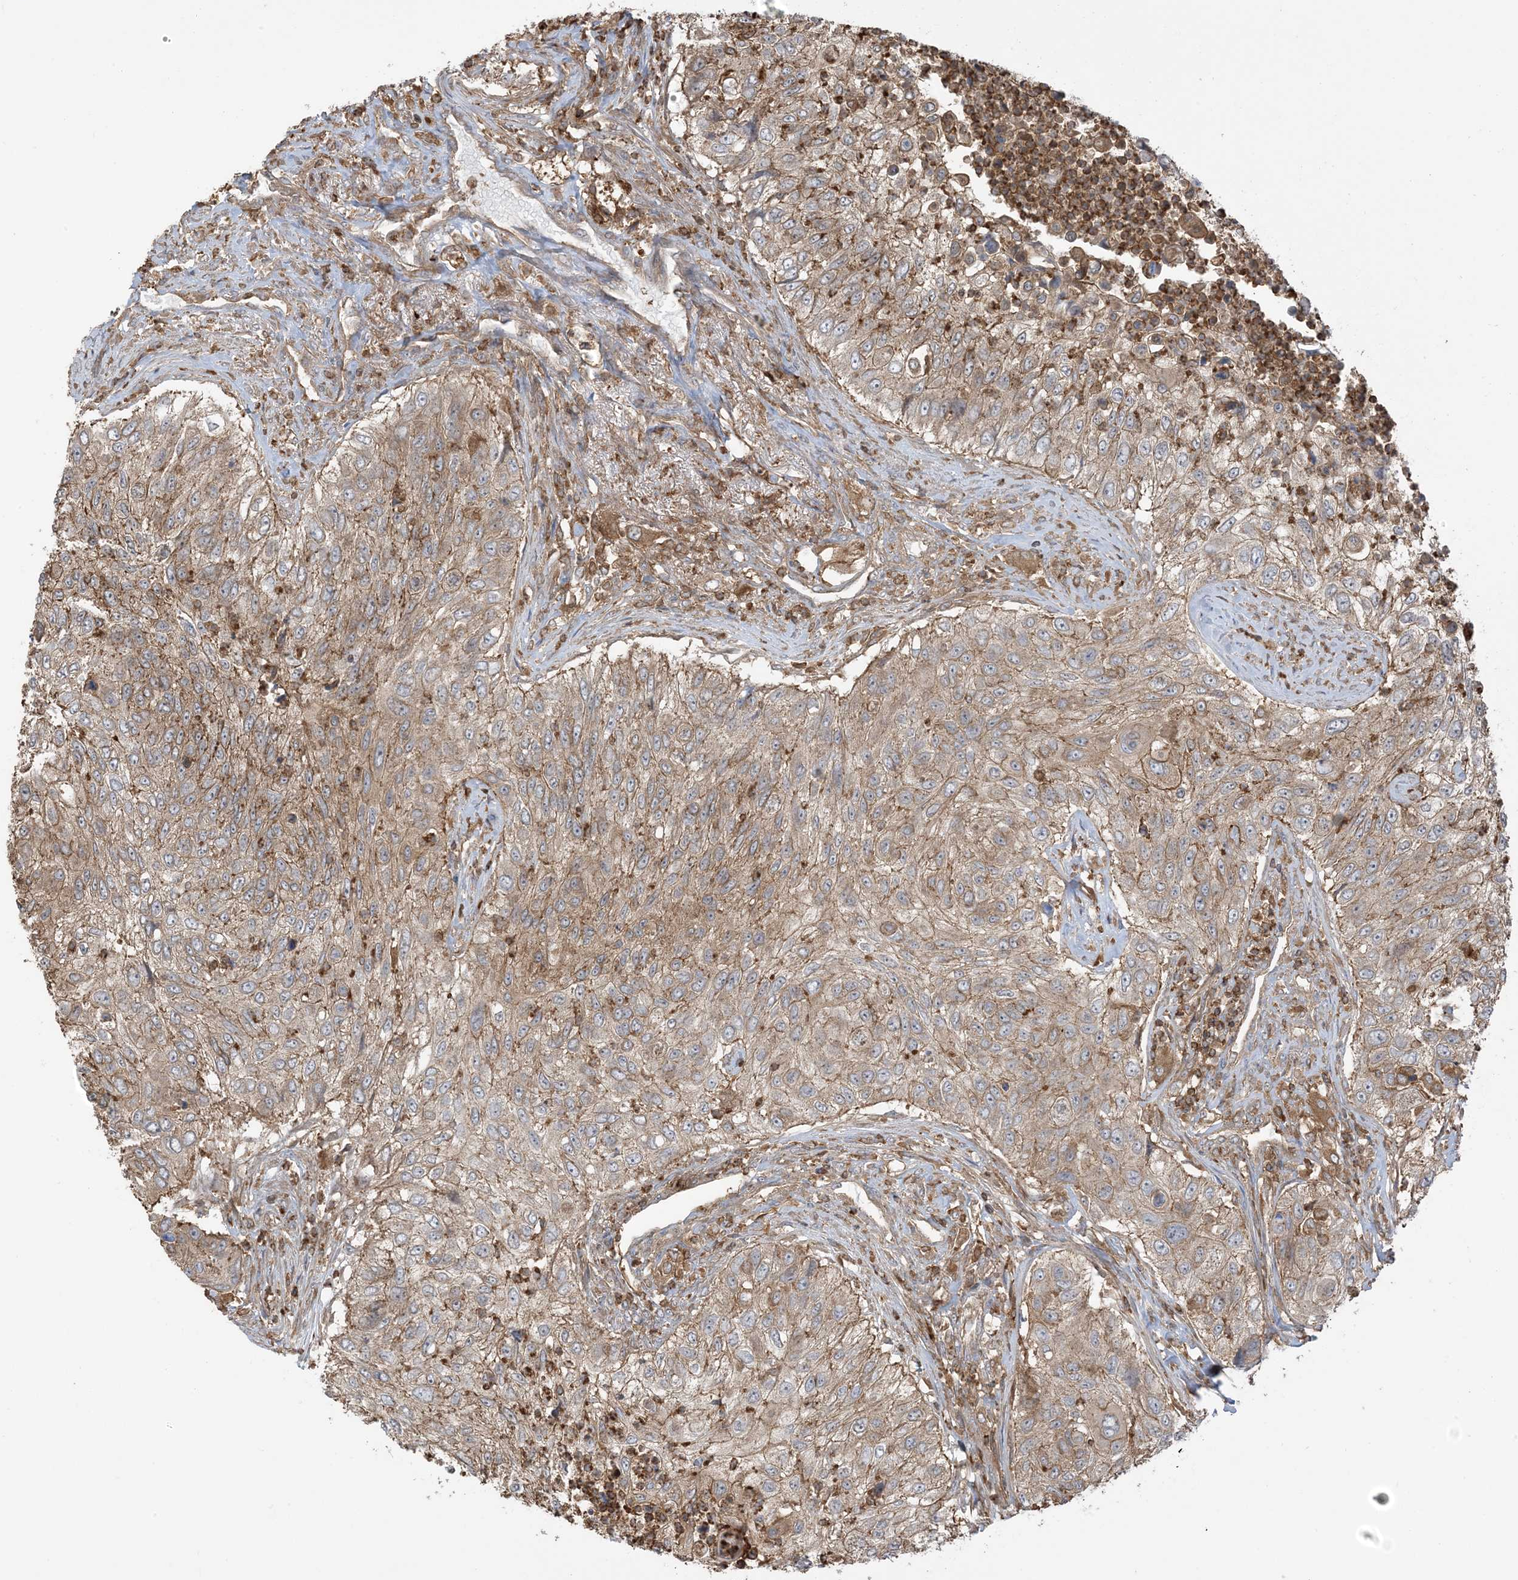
{"staining": {"intensity": "weak", "quantity": ">75%", "location": "cytoplasmic/membranous"}, "tissue": "urothelial cancer", "cell_type": "Tumor cells", "image_type": "cancer", "snomed": [{"axis": "morphology", "description": "Urothelial carcinoma, High grade"}, {"axis": "topography", "description": "Urinary bladder"}], "caption": "Human urothelial carcinoma (high-grade) stained with a protein marker displays weak staining in tumor cells.", "gene": "CAPZB", "patient": {"sex": "female", "age": 60}}